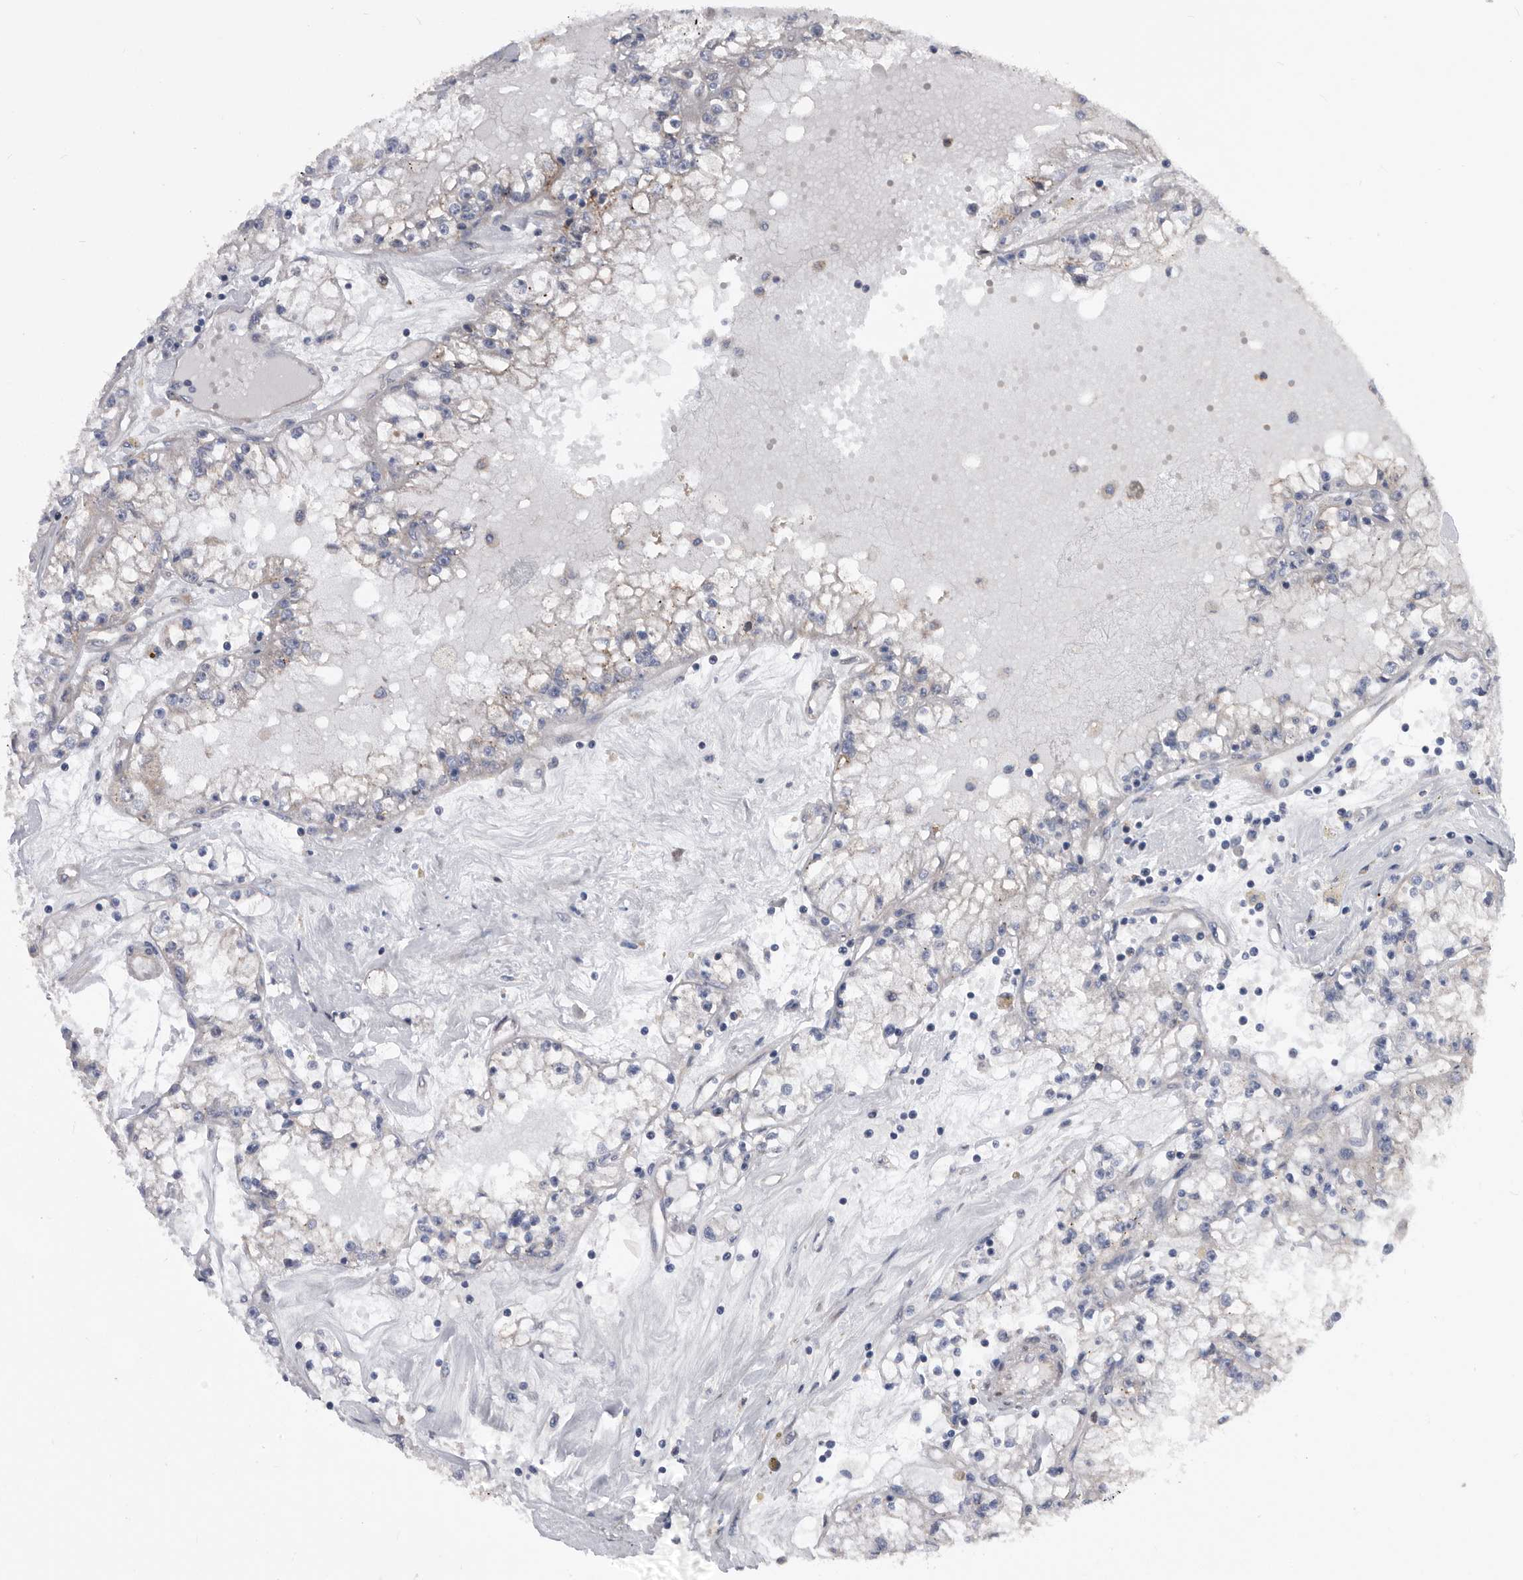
{"staining": {"intensity": "negative", "quantity": "none", "location": "none"}, "tissue": "renal cancer", "cell_type": "Tumor cells", "image_type": "cancer", "snomed": [{"axis": "morphology", "description": "Adenocarcinoma, NOS"}, {"axis": "topography", "description": "Kidney"}], "caption": "IHC photomicrograph of renal adenocarcinoma stained for a protein (brown), which demonstrates no expression in tumor cells.", "gene": "SERINC2", "patient": {"sex": "male", "age": 56}}